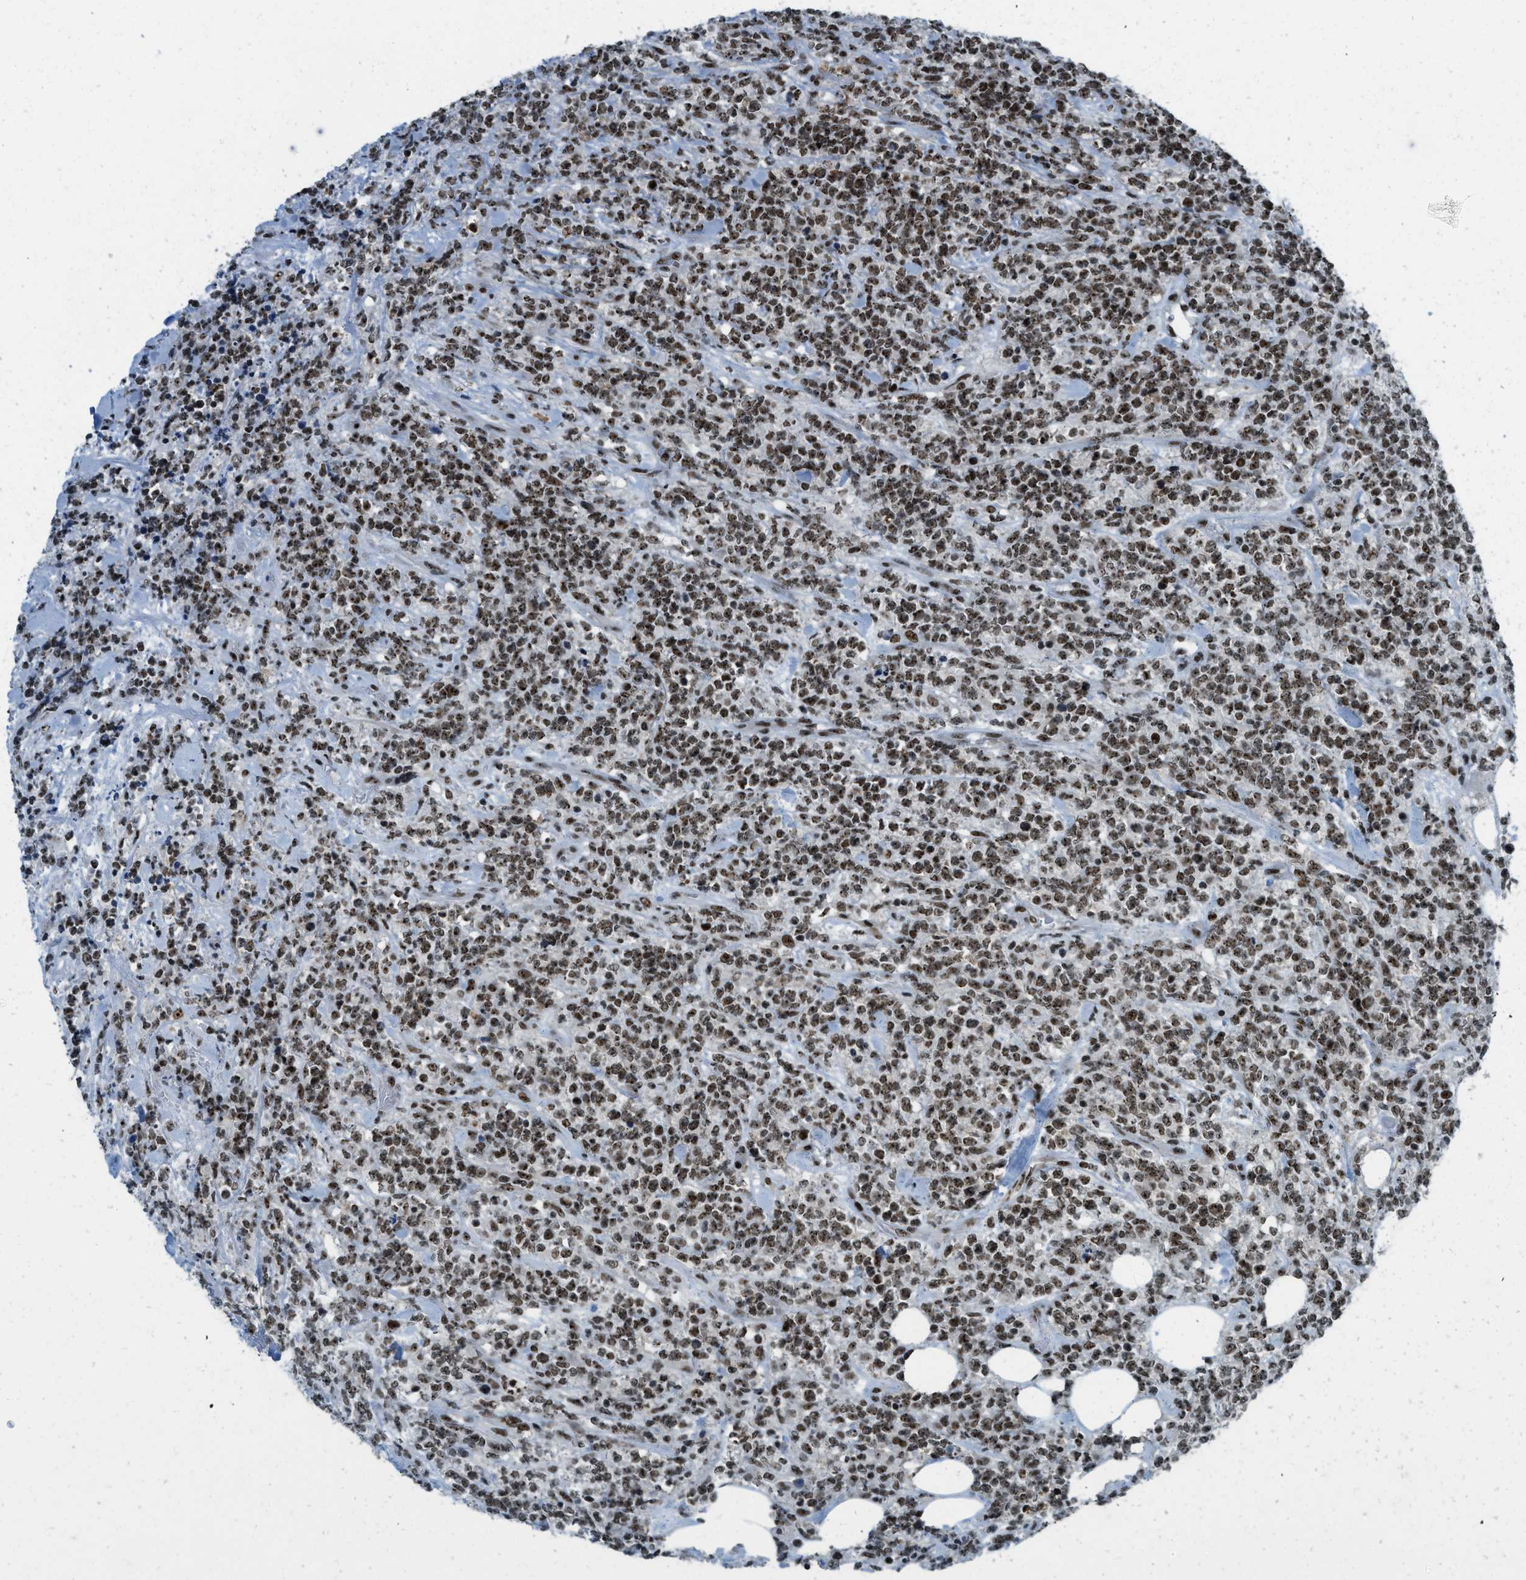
{"staining": {"intensity": "moderate", "quantity": ">75%", "location": "nuclear"}, "tissue": "lymphoma", "cell_type": "Tumor cells", "image_type": "cancer", "snomed": [{"axis": "morphology", "description": "Malignant lymphoma, non-Hodgkin's type, High grade"}, {"axis": "topography", "description": "Soft tissue"}], "caption": "Moderate nuclear expression is appreciated in about >75% of tumor cells in lymphoma. (DAB IHC with brightfield microscopy, high magnification).", "gene": "URB1", "patient": {"sex": "male", "age": 18}}